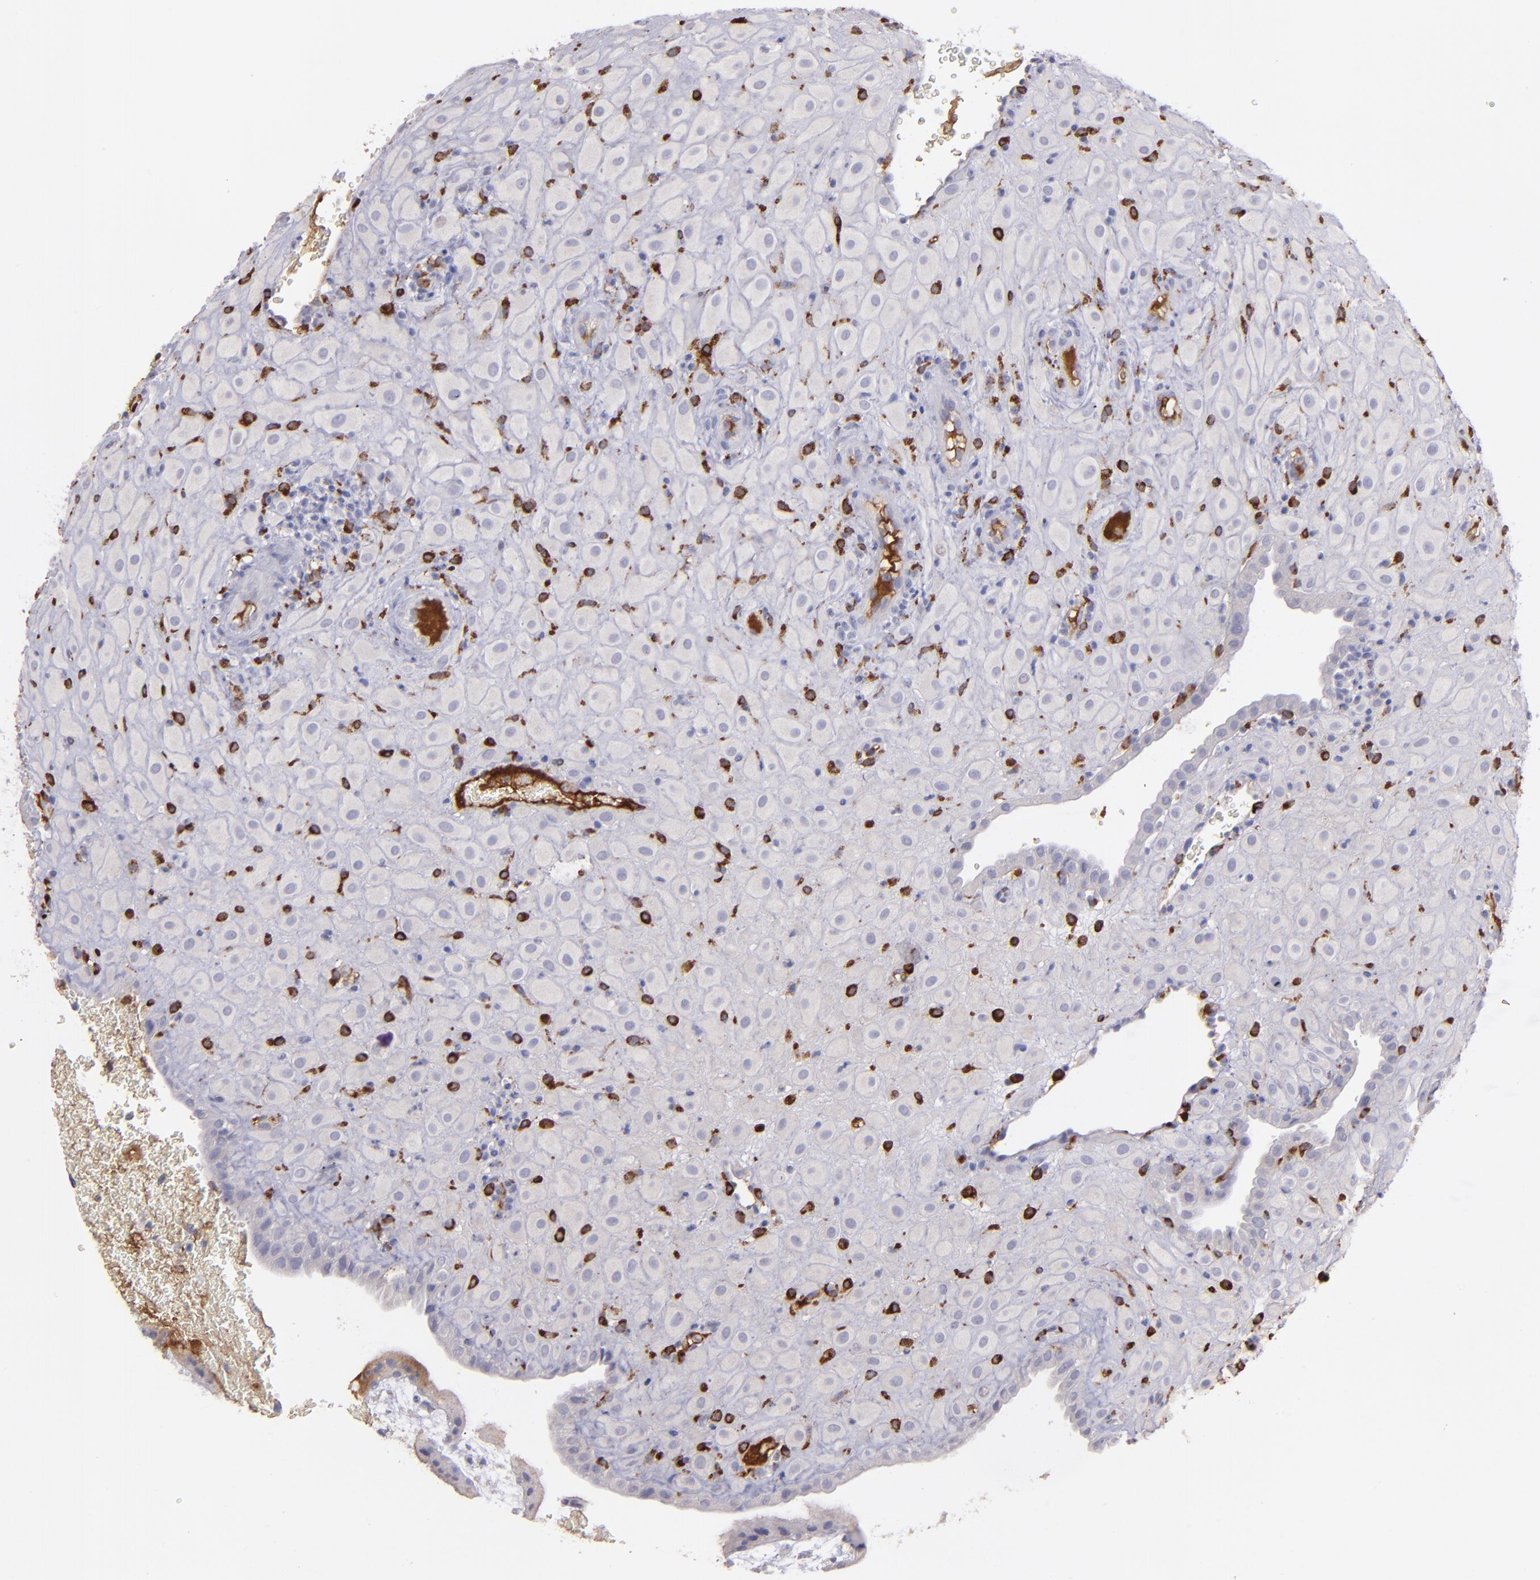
{"staining": {"intensity": "negative", "quantity": "none", "location": "none"}, "tissue": "placenta", "cell_type": "Decidual cells", "image_type": "normal", "snomed": [{"axis": "morphology", "description": "Normal tissue, NOS"}, {"axis": "topography", "description": "Placenta"}], "caption": "Human placenta stained for a protein using immunohistochemistry (IHC) exhibits no expression in decidual cells.", "gene": "C1QA", "patient": {"sex": "female", "age": 19}}